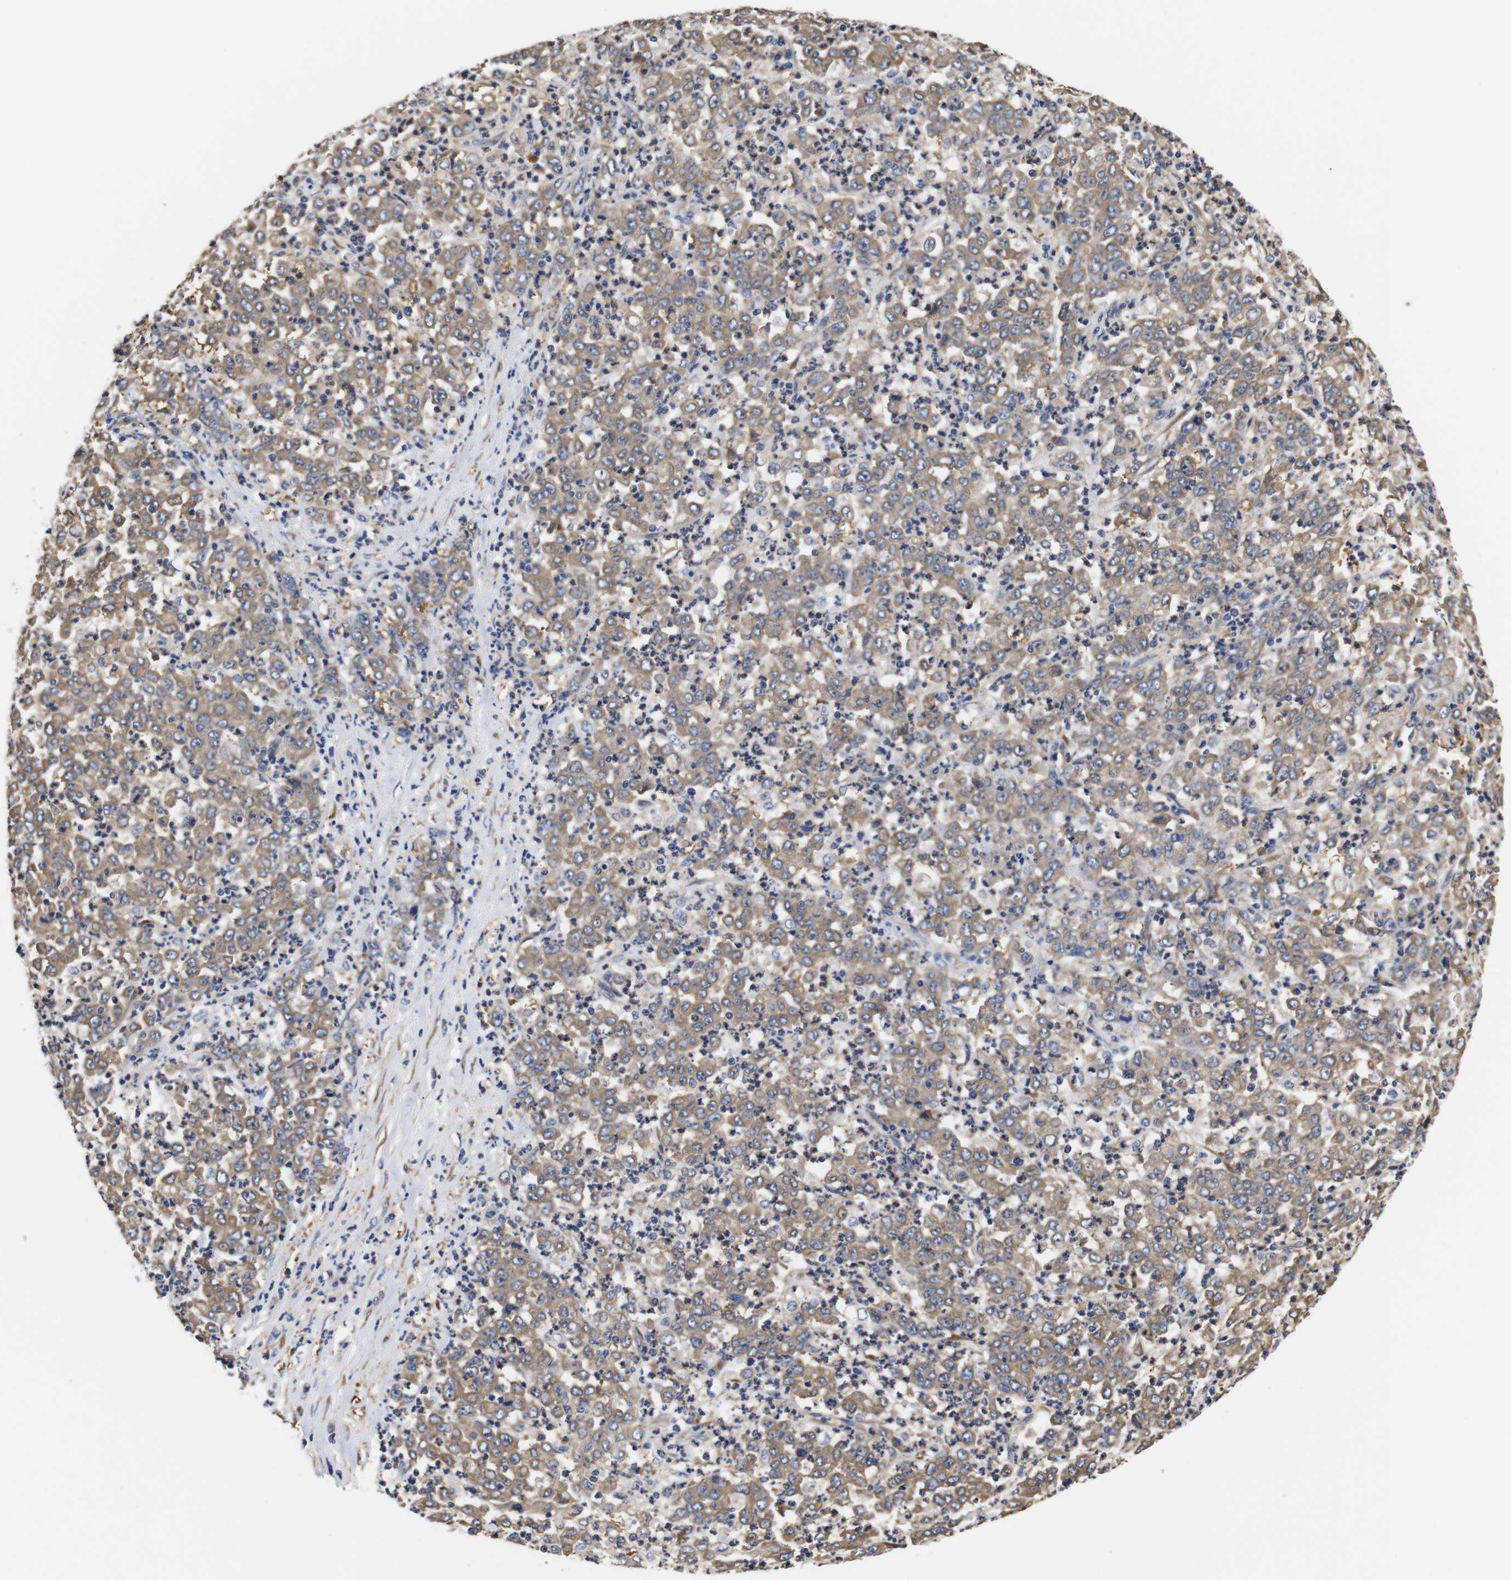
{"staining": {"intensity": "weak", "quantity": ">75%", "location": "cytoplasmic/membranous"}, "tissue": "stomach cancer", "cell_type": "Tumor cells", "image_type": "cancer", "snomed": [{"axis": "morphology", "description": "Adenocarcinoma, NOS"}, {"axis": "topography", "description": "Stomach, lower"}], "caption": "IHC of human adenocarcinoma (stomach) reveals low levels of weak cytoplasmic/membranous staining in about >75% of tumor cells.", "gene": "LRRCC1", "patient": {"sex": "female", "age": 71}}